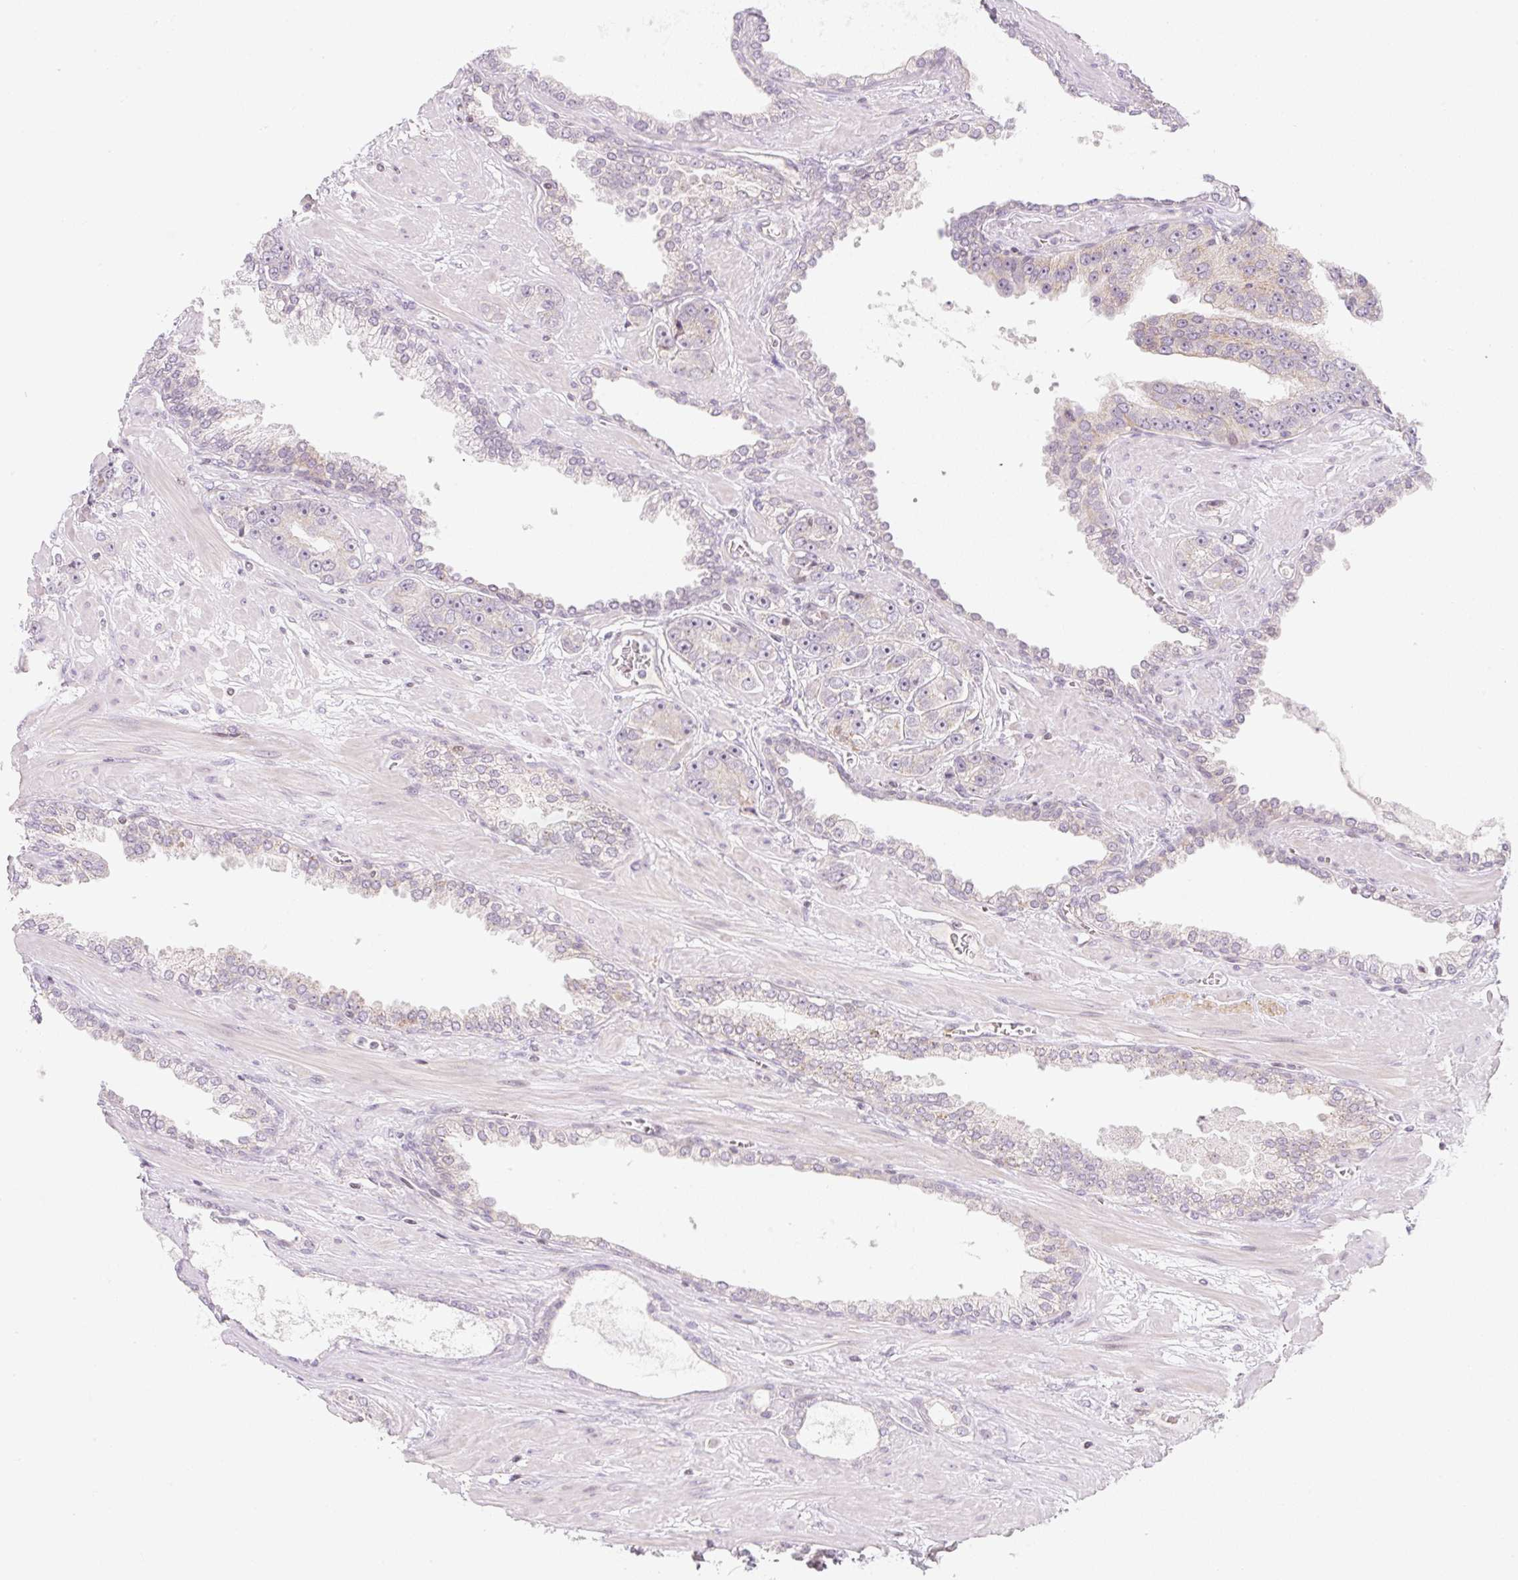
{"staining": {"intensity": "negative", "quantity": "none", "location": "none"}, "tissue": "prostate cancer", "cell_type": "Tumor cells", "image_type": "cancer", "snomed": [{"axis": "morphology", "description": "Adenocarcinoma, High grade"}, {"axis": "topography", "description": "Prostate"}], "caption": "Prostate cancer stained for a protein using immunohistochemistry shows no expression tumor cells.", "gene": "CASKIN1", "patient": {"sex": "male", "age": 71}}